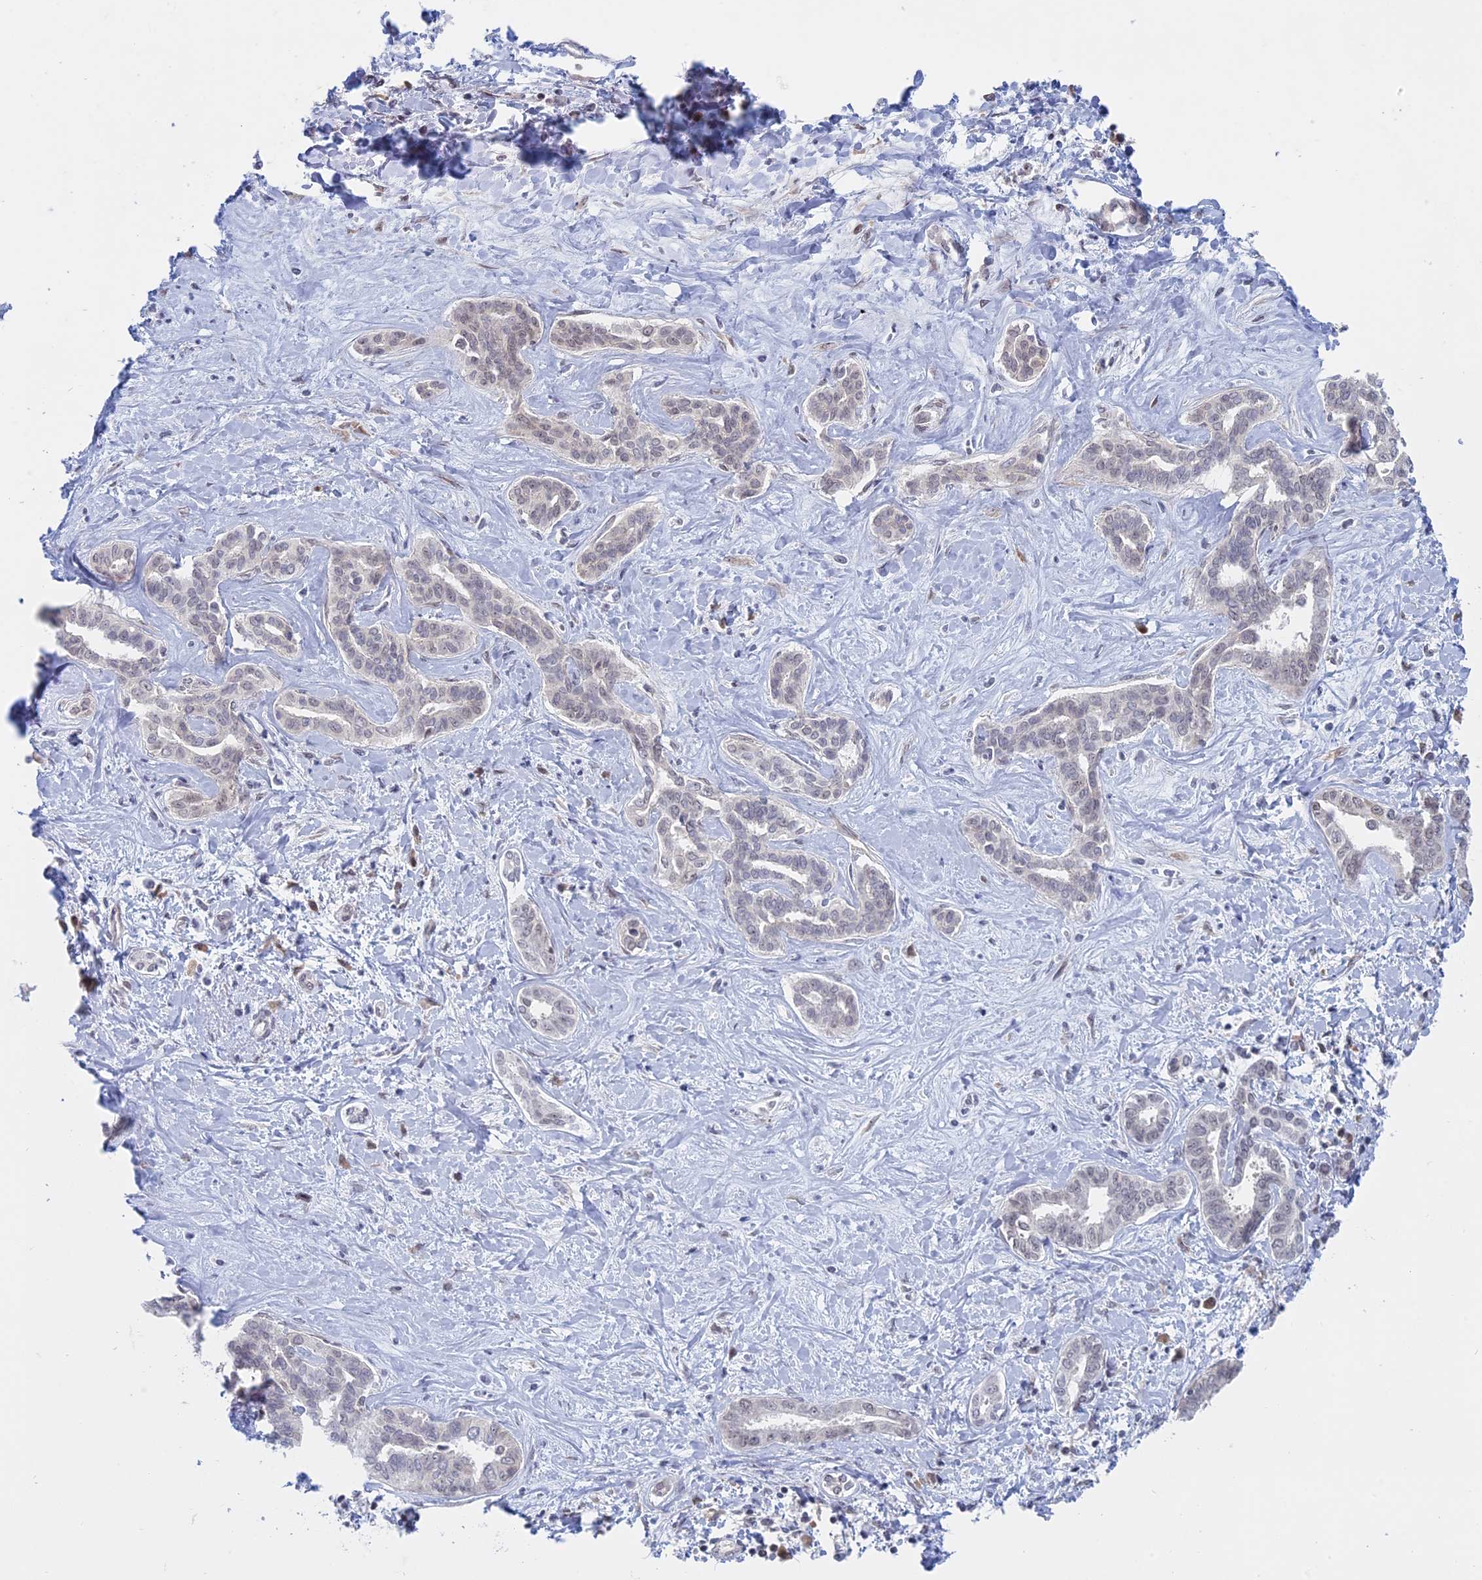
{"staining": {"intensity": "negative", "quantity": "none", "location": "none"}, "tissue": "liver cancer", "cell_type": "Tumor cells", "image_type": "cancer", "snomed": [{"axis": "morphology", "description": "Cholangiocarcinoma"}, {"axis": "topography", "description": "Liver"}], "caption": "A micrograph of cholangiocarcinoma (liver) stained for a protein exhibits no brown staining in tumor cells.", "gene": "RPS19BP1", "patient": {"sex": "female", "age": 77}}